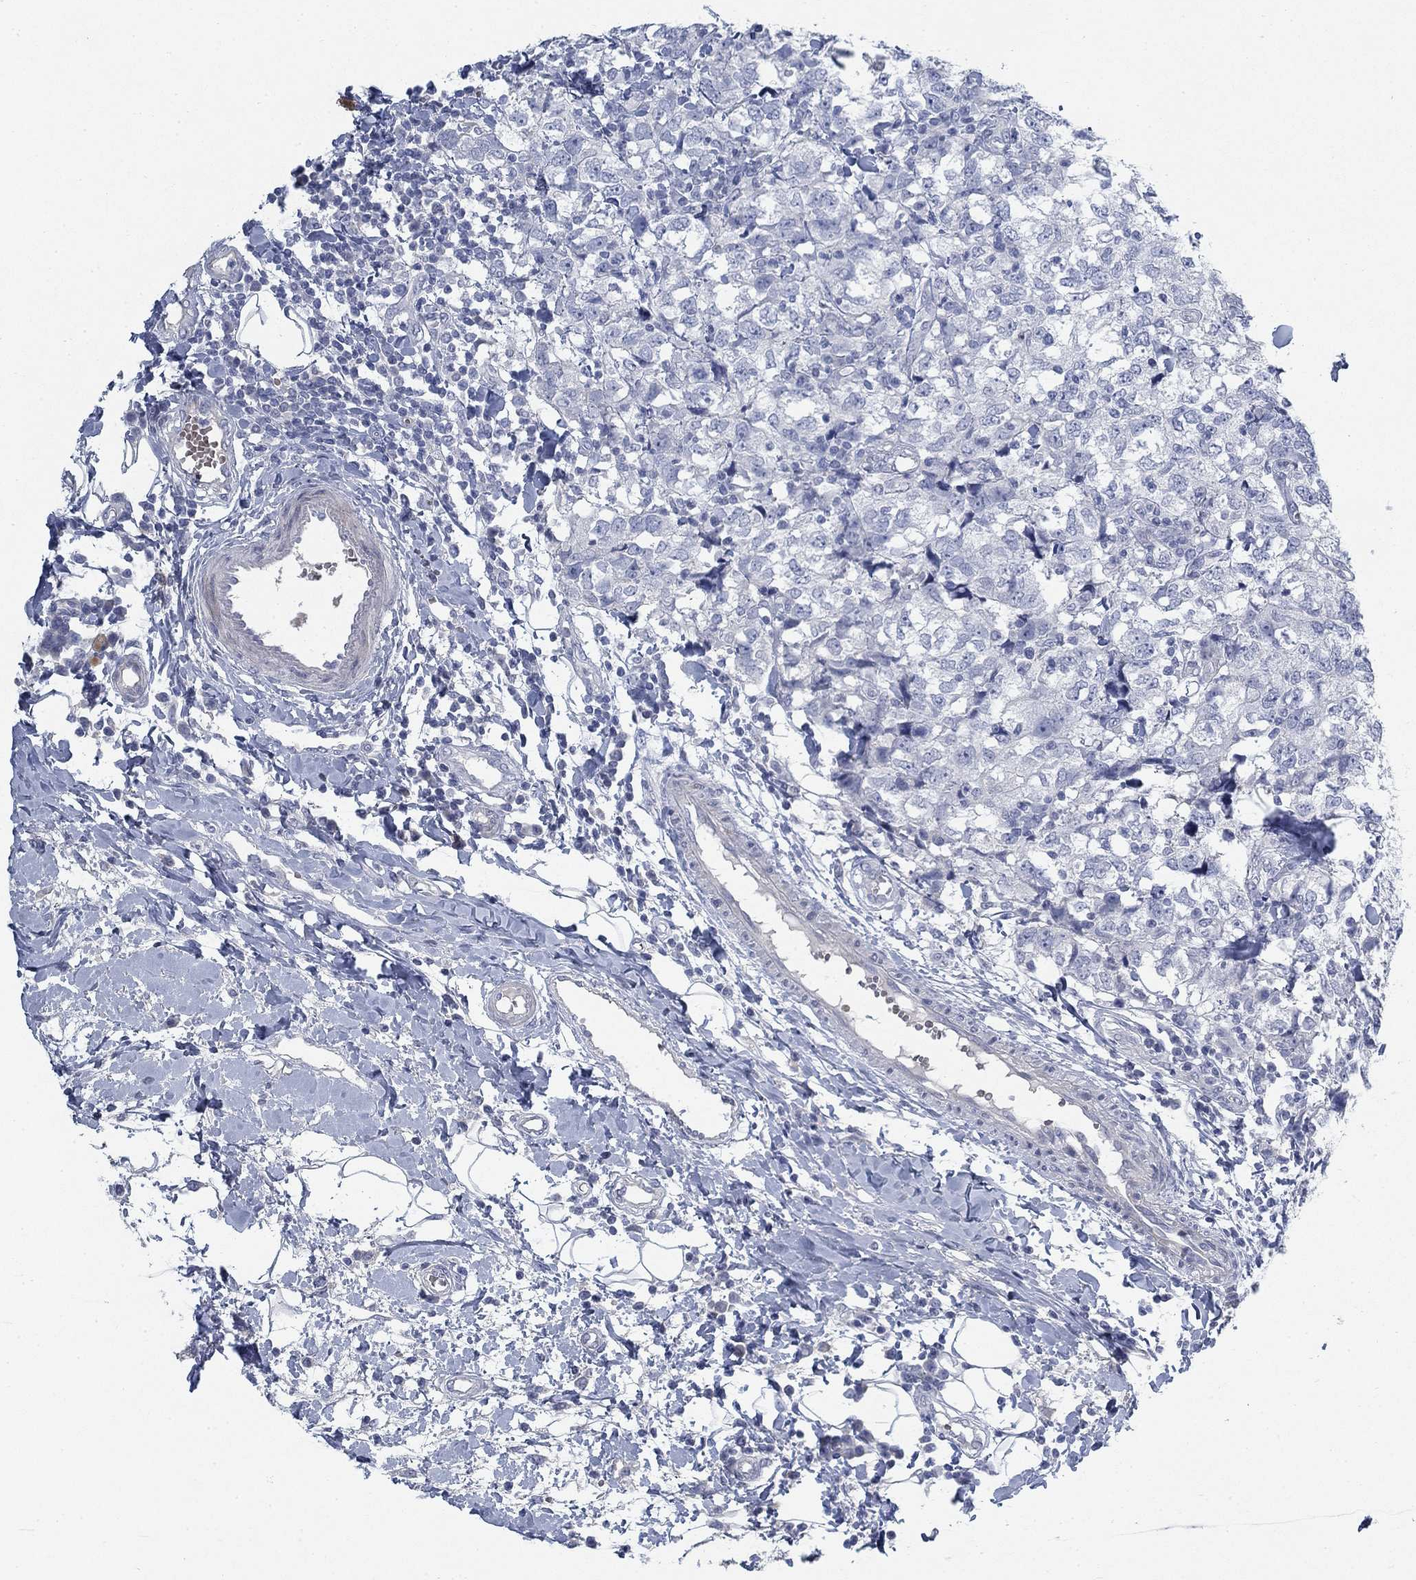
{"staining": {"intensity": "negative", "quantity": "none", "location": "none"}, "tissue": "breast cancer", "cell_type": "Tumor cells", "image_type": "cancer", "snomed": [{"axis": "morphology", "description": "Duct carcinoma"}, {"axis": "topography", "description": "Breast"}], "caption": "Protein analysis of intraductal carcinoma (breast) shows no significant positivity in tumor cells.", "gene": "DNER", "patient": {"sex": "female", "age": 30}}